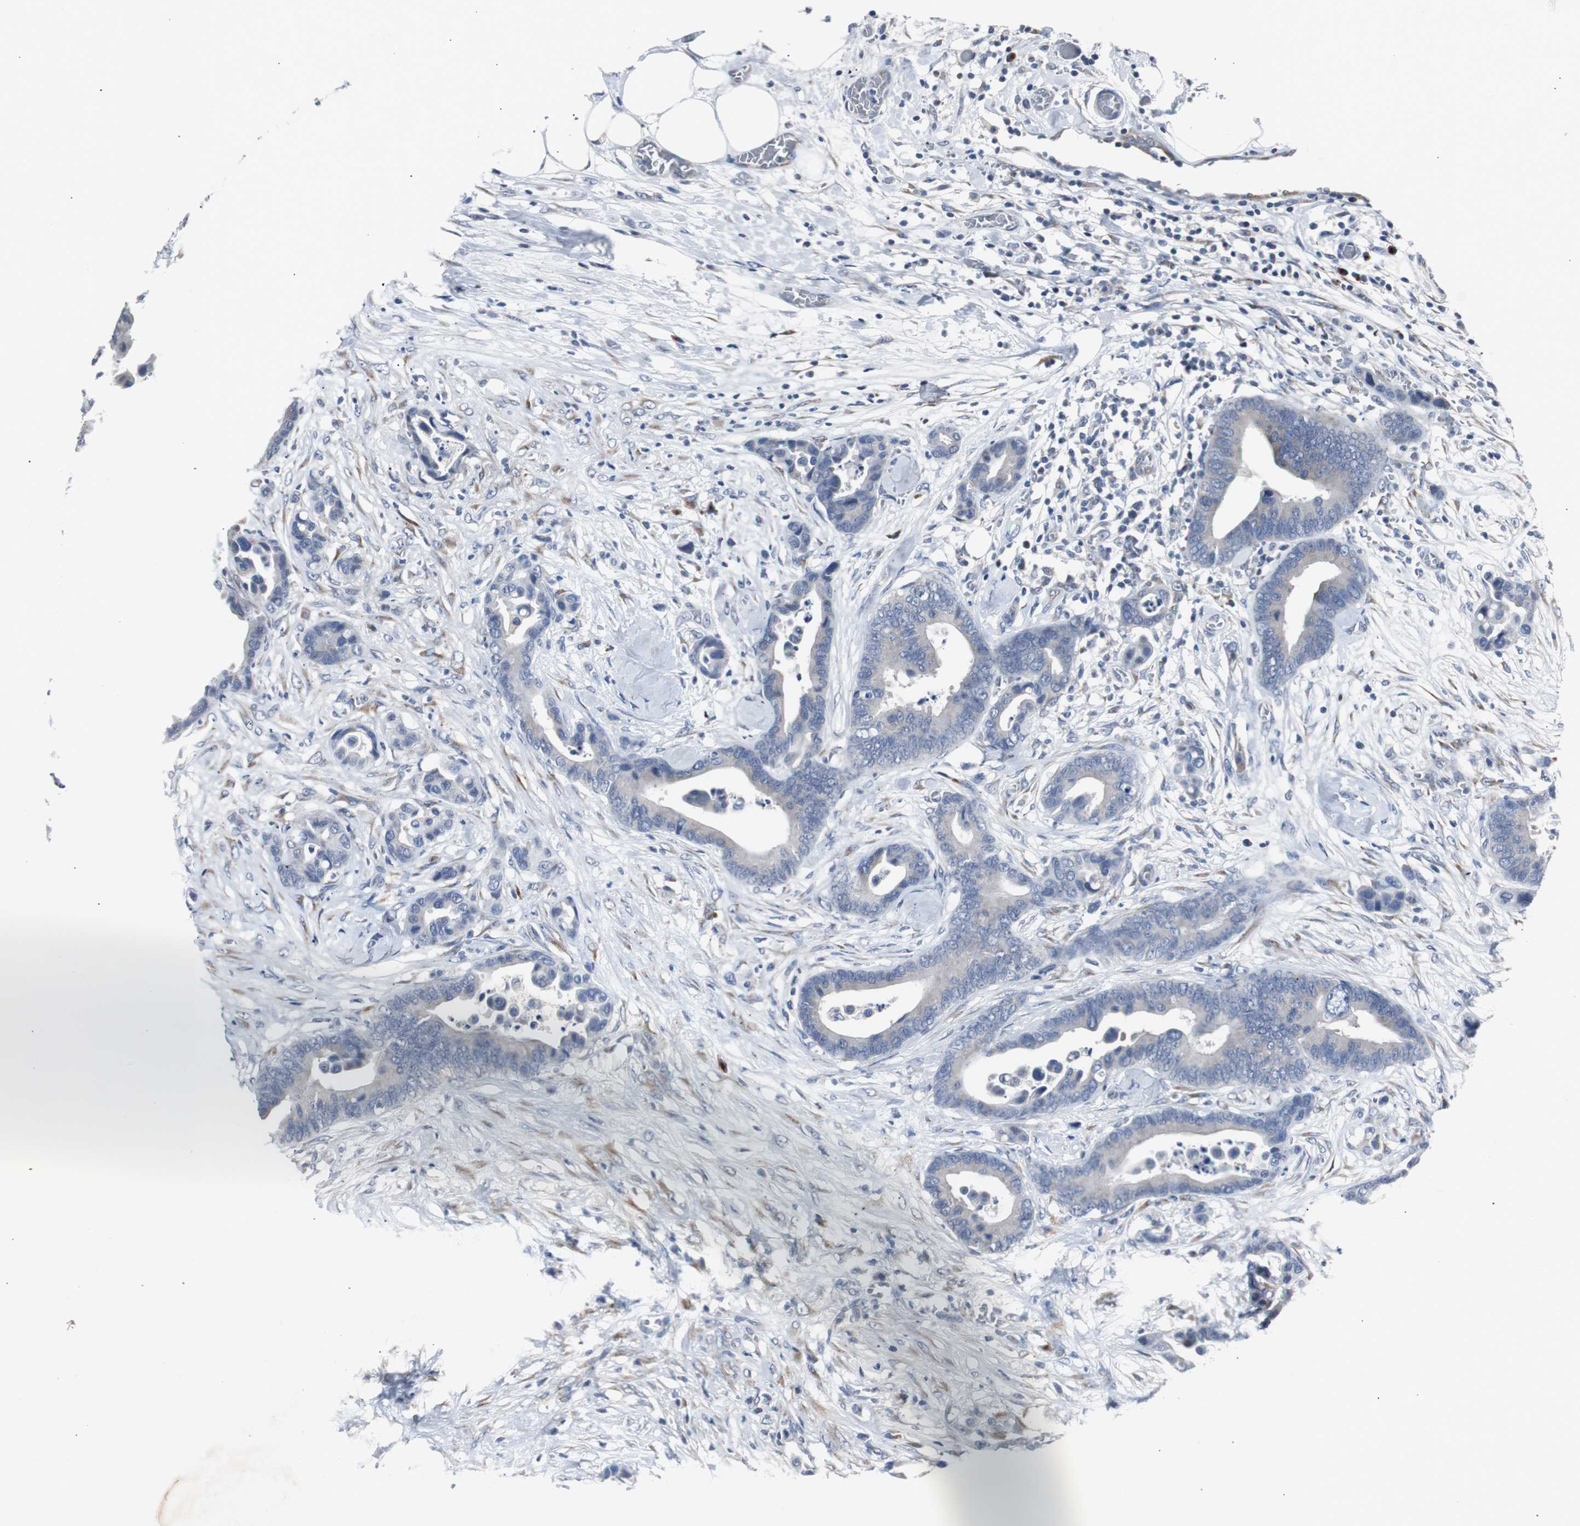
{"staining": {"intensity": "negative", "quantity": "none", "location": "none"}, "tissue": "colorectal cancer", "cell_type": "Tumor cells", "image_type": "cancer", "snomed": [{"axis": "morphology", "description": "Adenocarcinoma, NOS"}, {"axis": "topography", "description": "Colon"}], "caption": "Colorectal cancer was stained to show a protein in brown. There is no significant positivity in tumor cells.", "gene": "SOX30", "patient": {"sex": "male", "age": 82}}